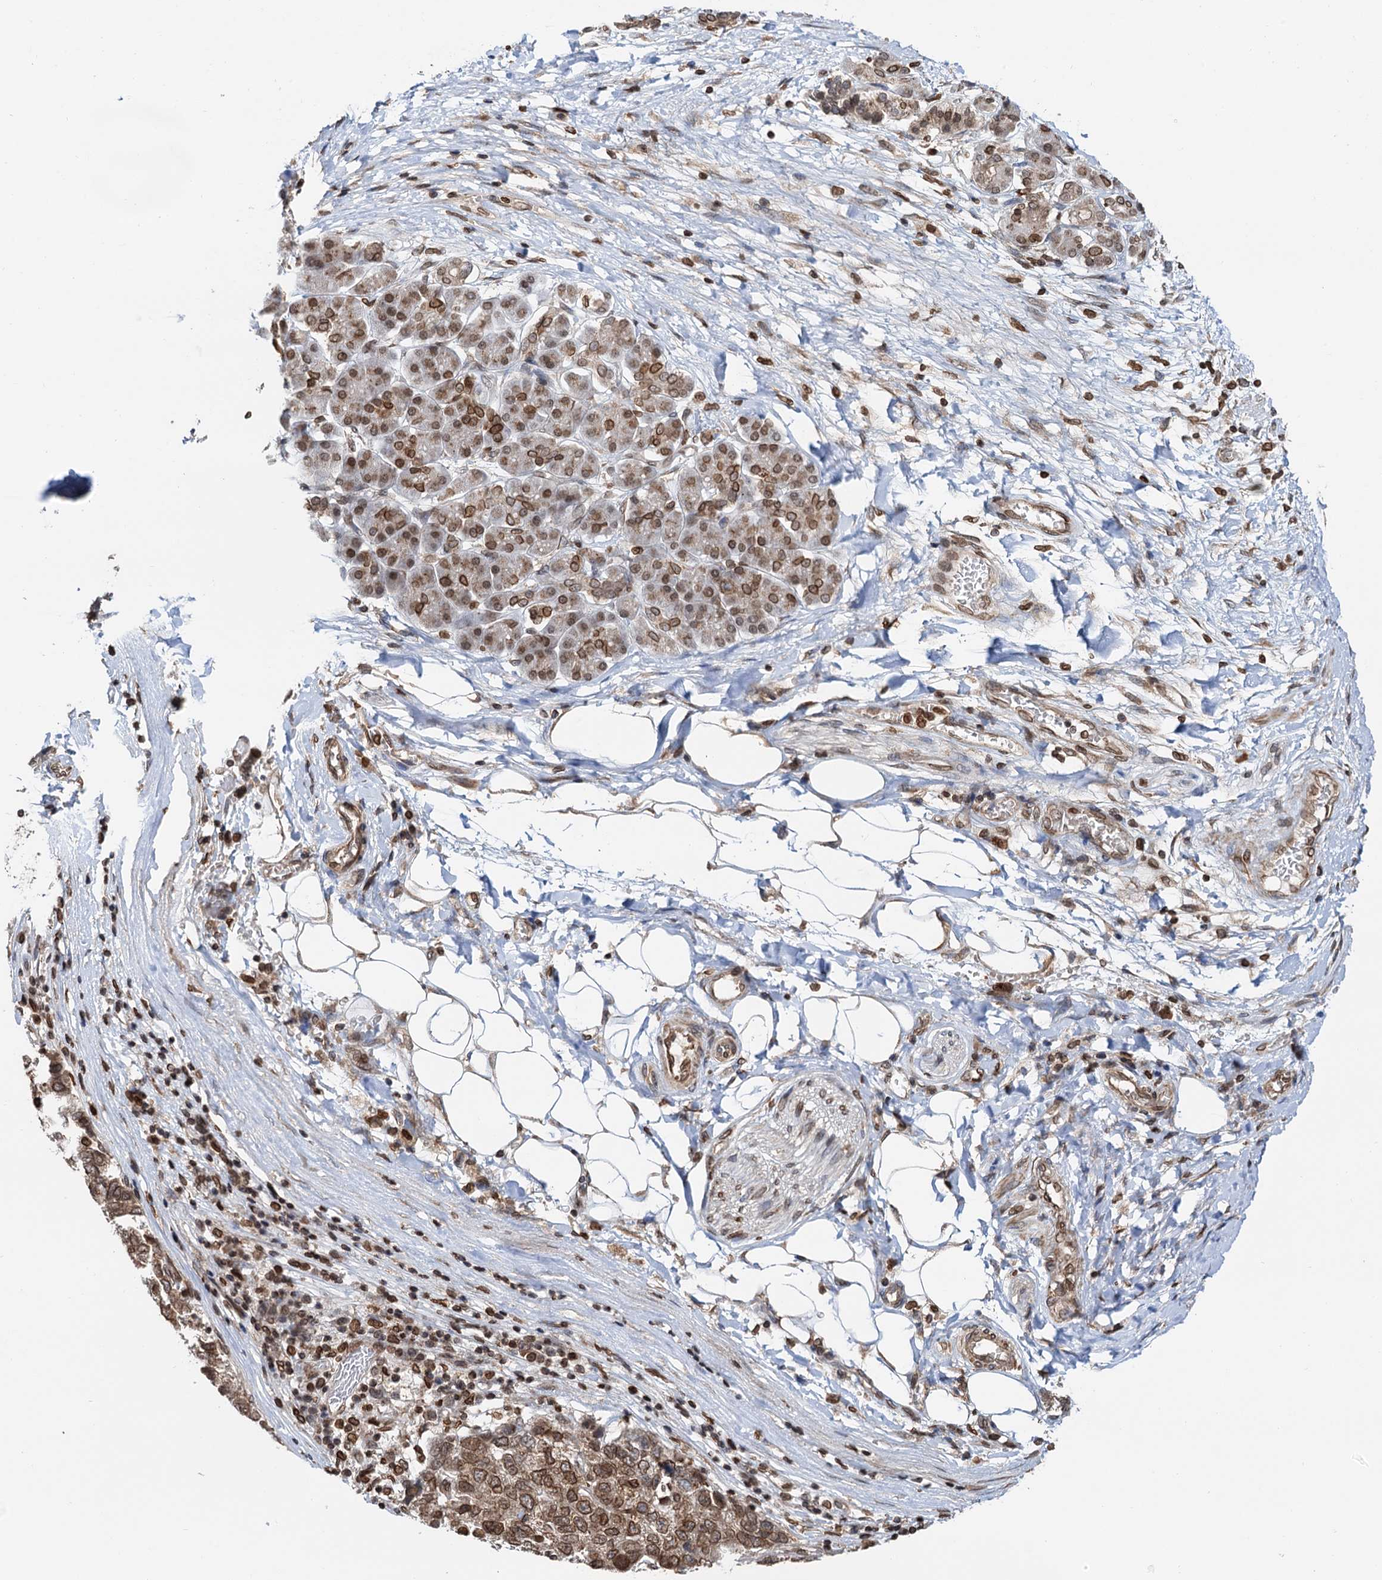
{"staining": {"intensity": "moderate", "quantity": ">75%", "location": "cytoplasmic/membranous,nuclear"}, "tissue": "pancreatic cancer", "cell_type": "Tumor cells", "image_type": "cancer", "snomed": [{"axis": "morphology", "description": "Adenocarcinoma, NOS"}, {"axis": "topography", "description": "Pancreas"}], "caption": "DAB immunohistochemical staining of human adenocarcinoma (pancreatic) exhibits moderate cytoplasmic/membranous and nuclear protein staining in approximately >75% of tumor cells. The staining is performed using DAB (3,3'-diaminobenzidine) brown chromogen to label protein expression. The nuclei are counter-stained blue using hematoxylin.", "gene": "ZC3H13", "patient": {"sex": "female", "age": 61}}